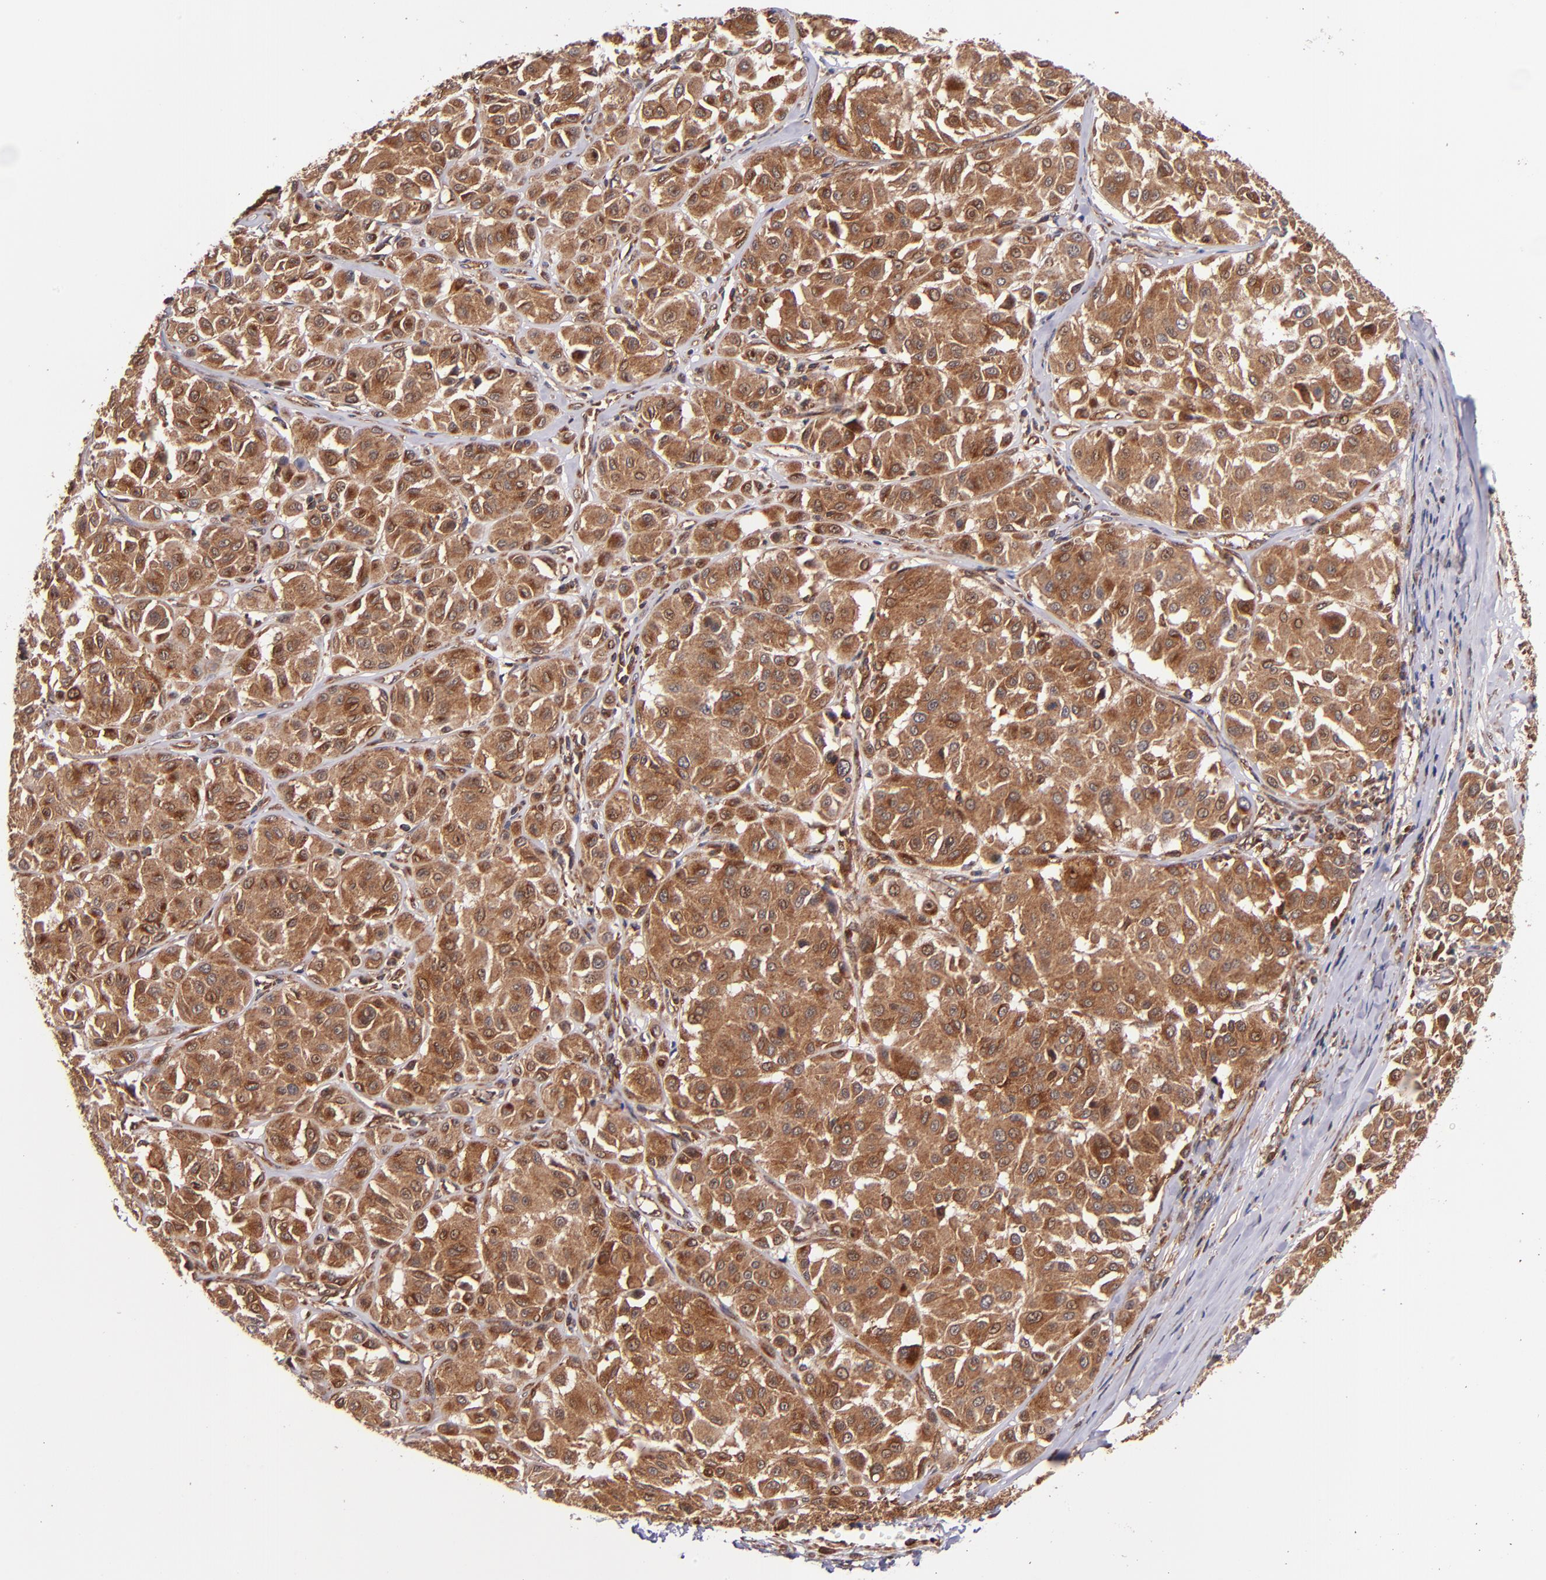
{"staining": {"intensity": "strong", "quantity": ">75%", "location": "cytoplasmic/membranous"}, "tissue": "melanoma", "cell_type": "Tumor cells", "image_type": "cancer", "snomed": [{"axis": "morphology", "description": "Malignant melanoma, Metastatic site"}, {"axis": "topography", "description": "Soft tissue"}], "caption": "Malignant melanoma (metastatic site) was stained to show a protein in brown. There is high levels of strong cytoplasmic/membranous positivity in approximately >75% of tumor cells.", "gene": "STX8", "patient": {"sex": "male", "age": 41}}